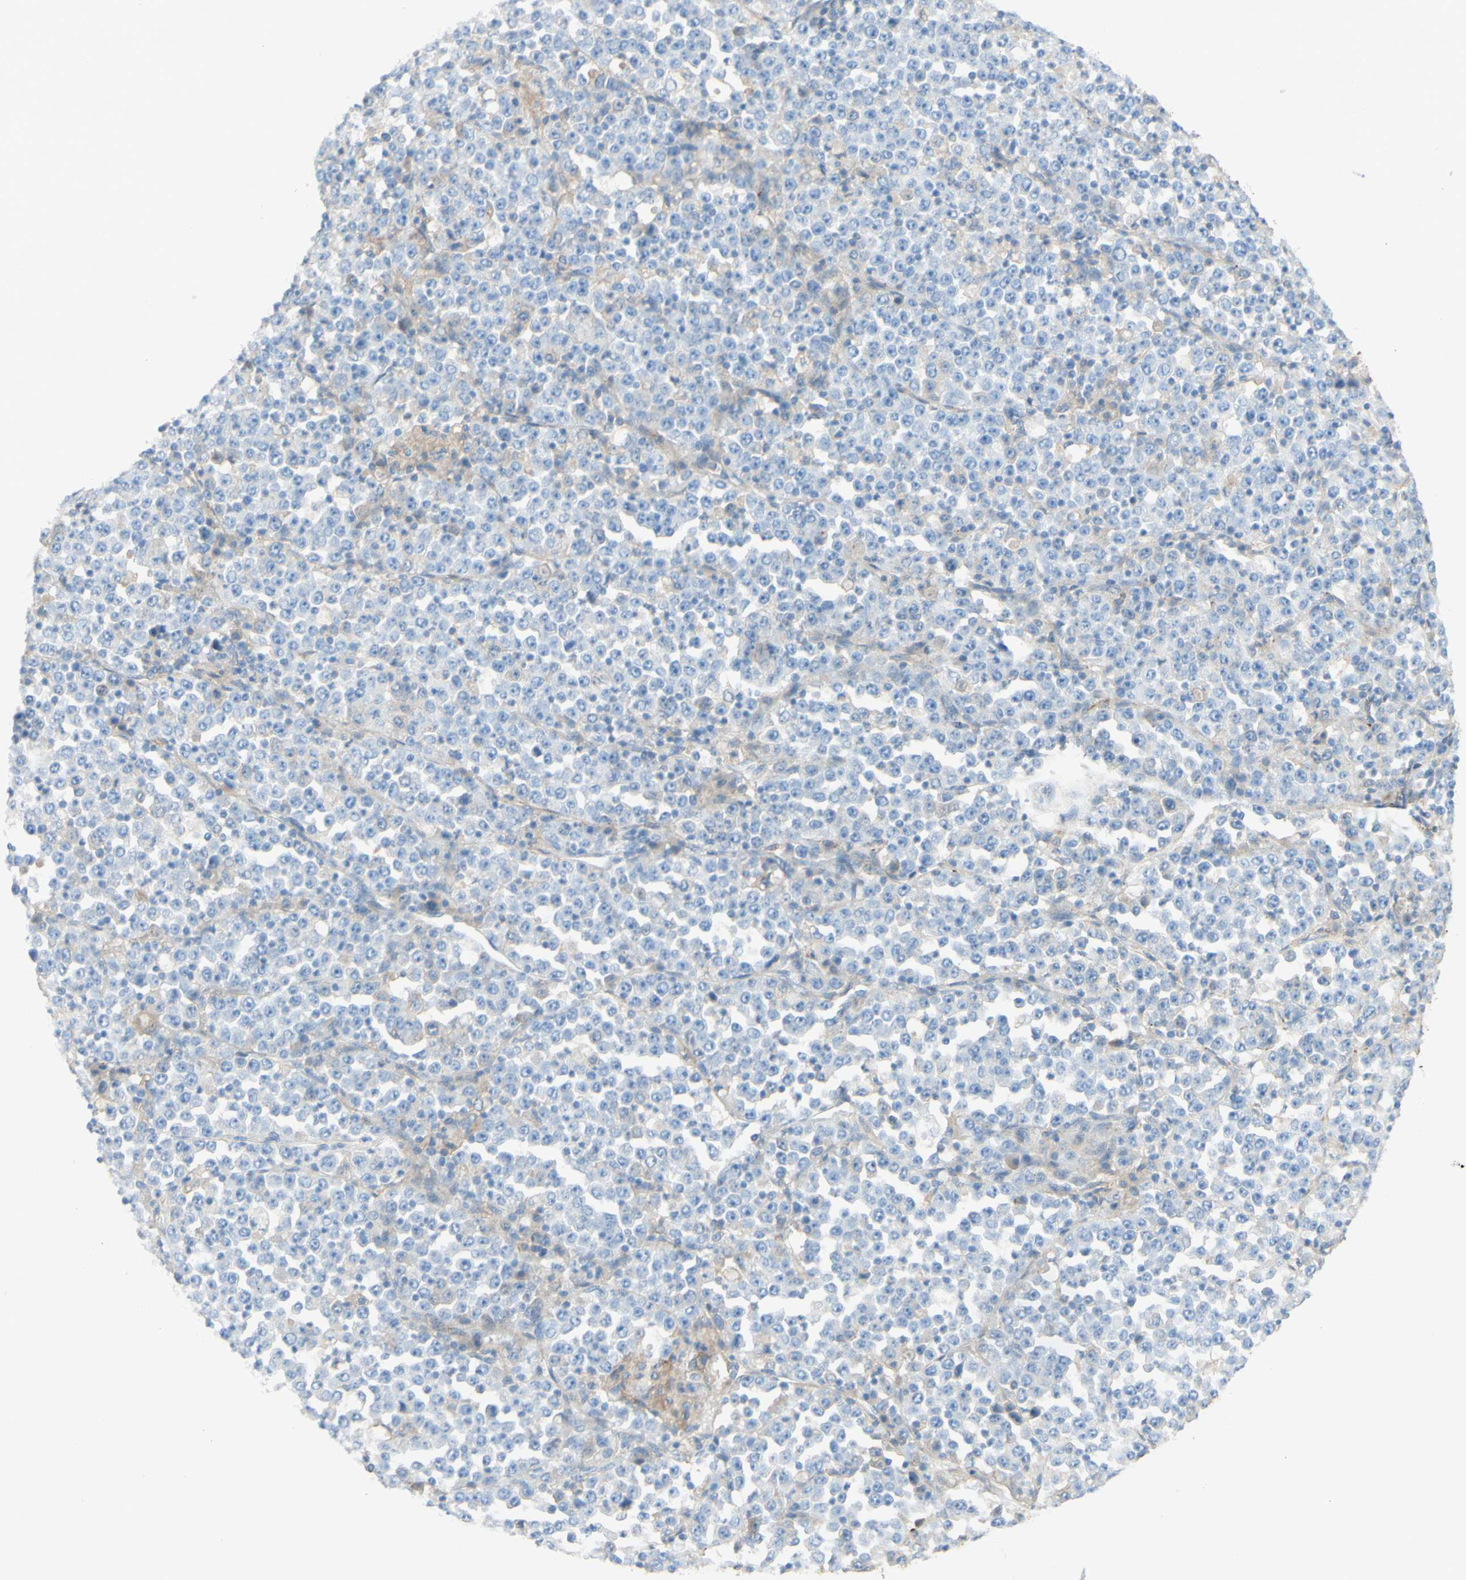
{"staining": {"intensity": "weak", "quantity": "<25%", "location": "cytoplasmic/membranous"}, "tissue": "stomach cancer", "cell_type": "Tumor cells", "image_type": "cancer", "snomed": [{"axis": "morphology", "description": "Normal tissue, NOS"}, {"axis": "morphology", "description": "Adenocarcinoma, NOS"}, {"axis": "topography", "description": "Stomach, upper"}, {"axis": "topography", "description": "Stomach"}], "caption": "Tumor cells show no significant protein staining in stomach cancer.", "gene": "ALCAM", "patient": {"sex": "male", "age": 59}}